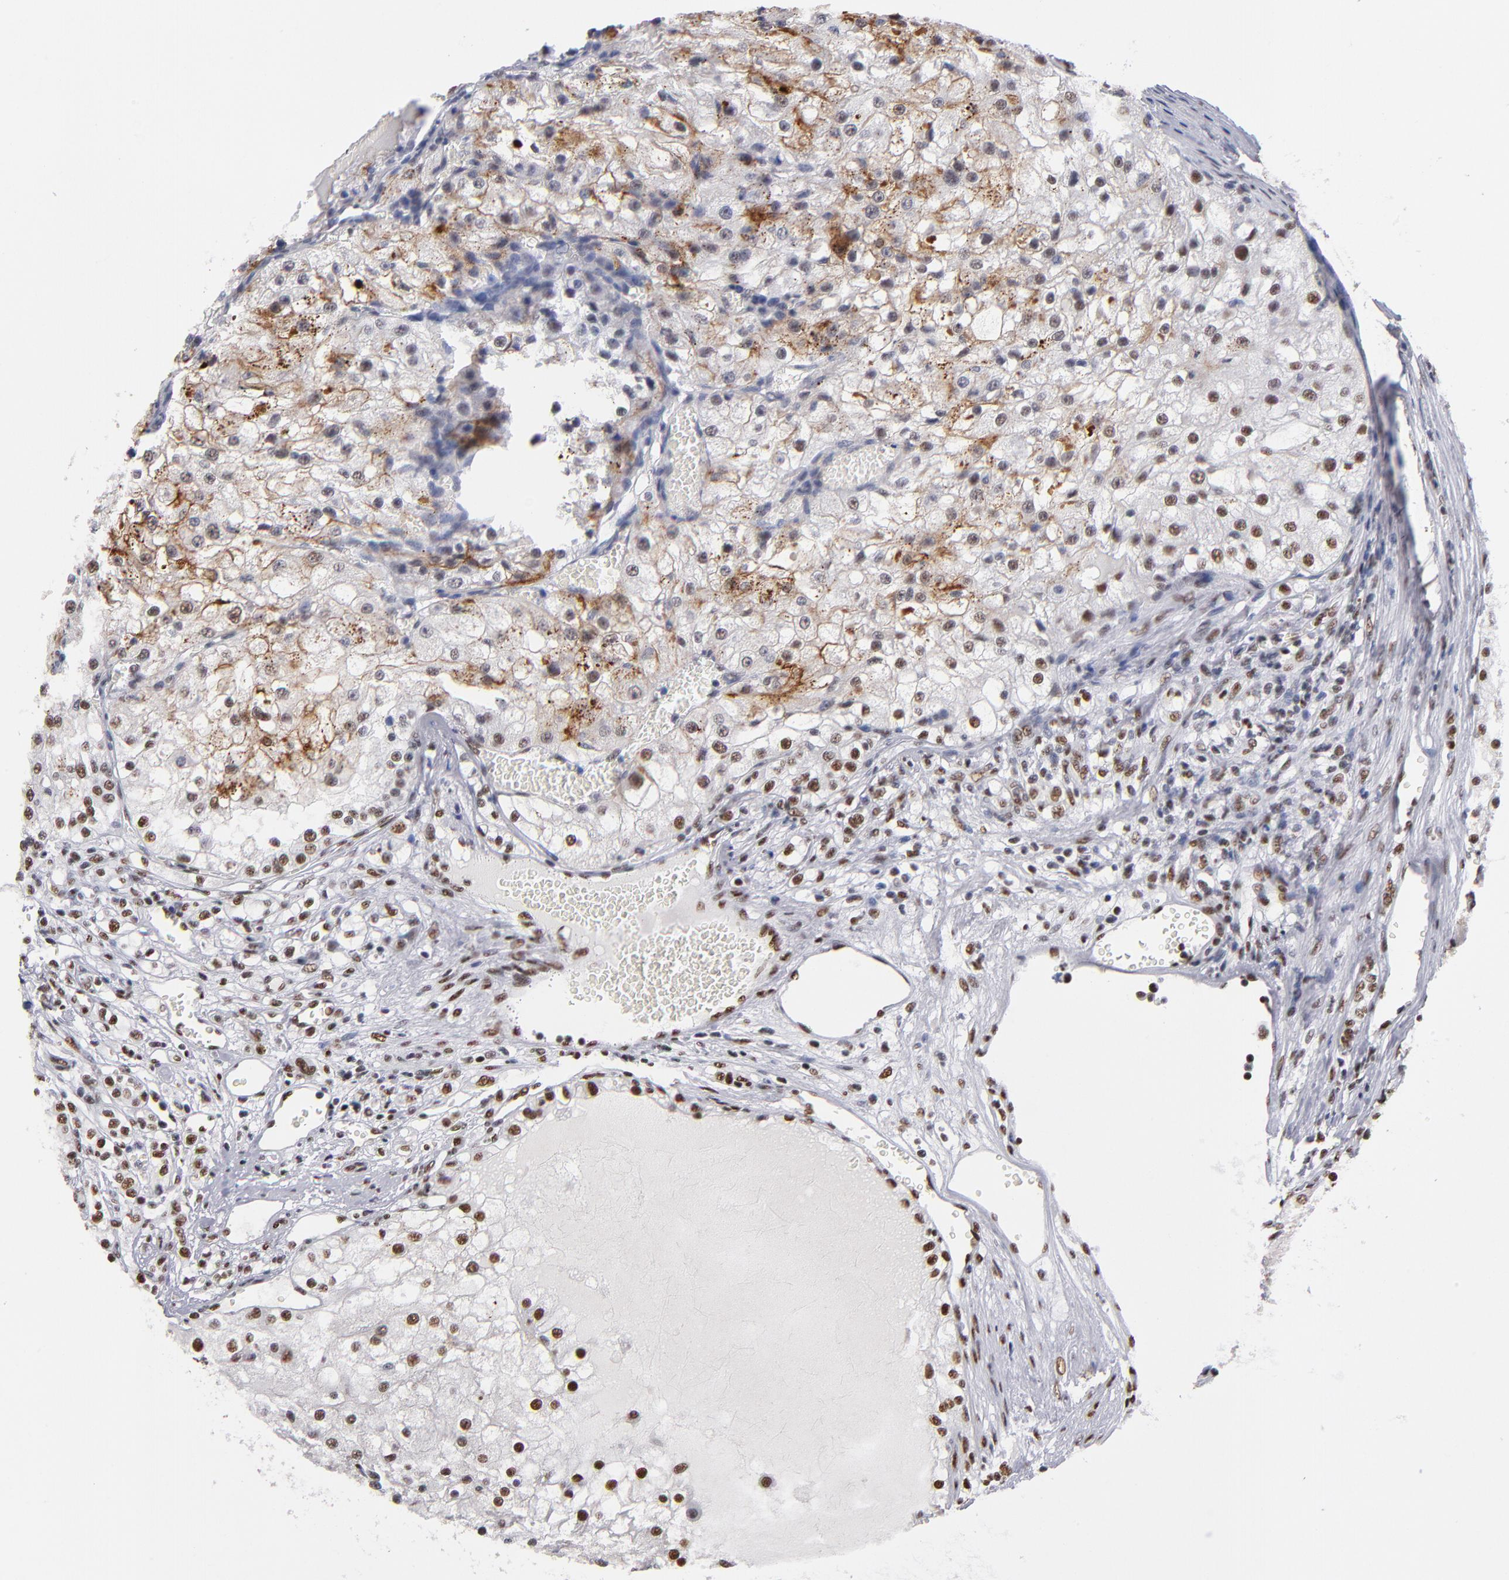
{"staining": {"intensity": "moderate", "quantity": "25%-75%", "location": "cytoplasmic/membranous,nuclear"}, "tissue": "renal cancer", "cell_type": "Tumor cells", "image_type": "cancer", "snomed": [{"axis": "morphology", "description": "Adenocarcinoma, NOS"}, {"axis": "topography", "description": "Kidney"}], "caption": "This is an image of immunohistochemistry (IHC) staining of renal cancer (adenocarcinoma), which shows moderate expression in the cytoplasmic/membranous and nuclear of tumor cells.", "gene": "MN1", "patient": {"sex": "female", "age": 74}}